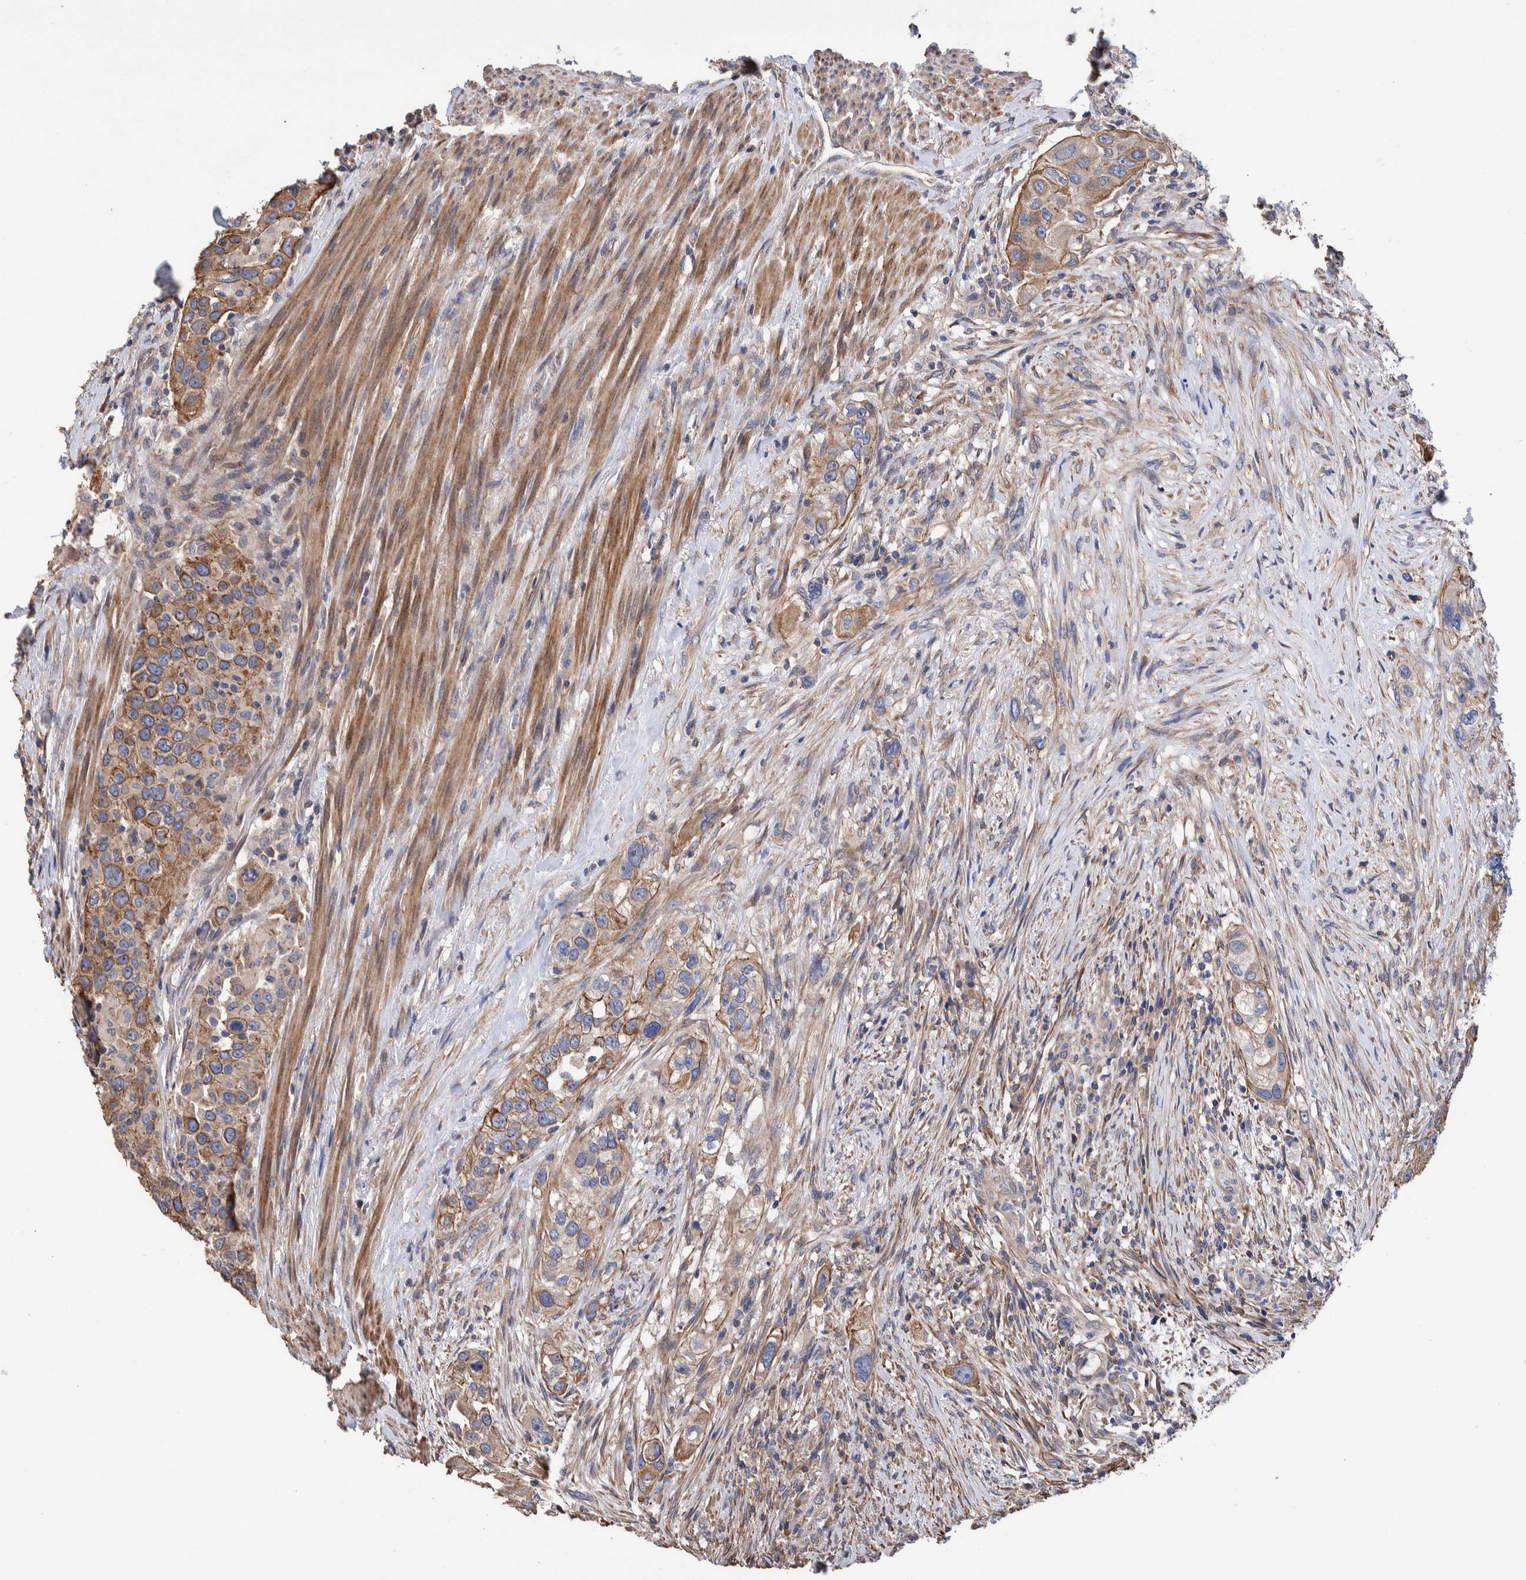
{"staining": {"intensity": "moderate", "quantity": "<25%", "location": "cytoplasmic/membranous"}, "tissue": "urothelial cancer", "cell_type": "Tumor cells", "image_type": "cancer", "snomed": [{"axis": "morphology", "description": "Urothelial carcinoma, High grade"}, {"axis": "topography", "description": "Urinary bladder"}], "caption": "Immunohistochemistry (IHC) (DAB) staining of human urothelial cancer displays moderate cytoplasmic/membranous protein staining in approximately <25% of tumor cells.", "gene": "SLC45A4", "patient": {"sex": "female", "age": 80}}